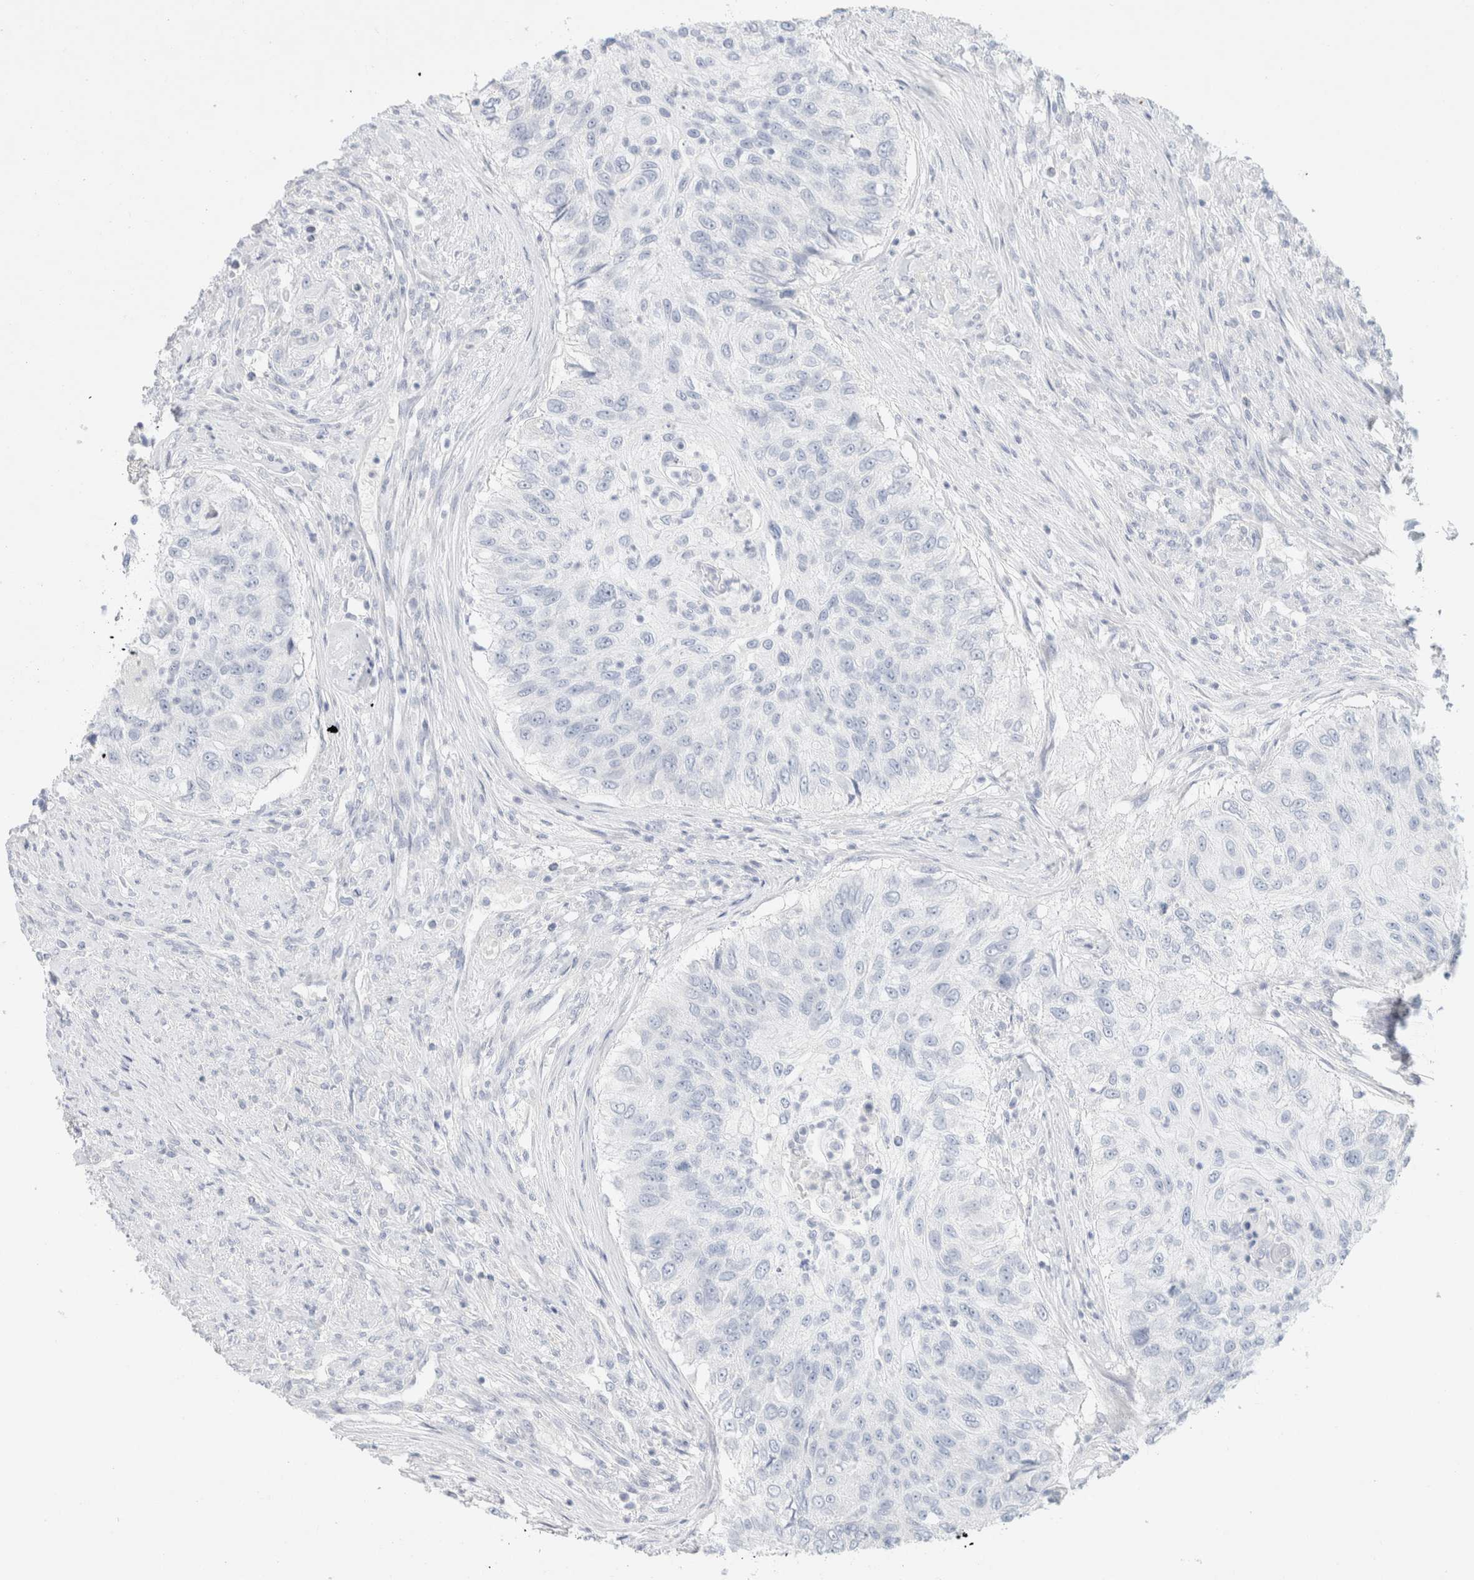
{"staining": {"intensity": "negative", "quantity": "none", "location": "none"}, "tissue": "urothelial cancer", "cell_type": "Tumor cells", "image_type": "cancer", "snomed": [{"axis": "morphology", "description": "Urothelial carcinoma, High grade"}, {"axis": "topography", "description": "Urinary bladder"}], "caption": "Immunohistochemistry (IHC) of urothelial cancer demonstrates no staining in tumor cells.", "gene": "CPQ", "patient": {"sex": "female", "age": 60}}